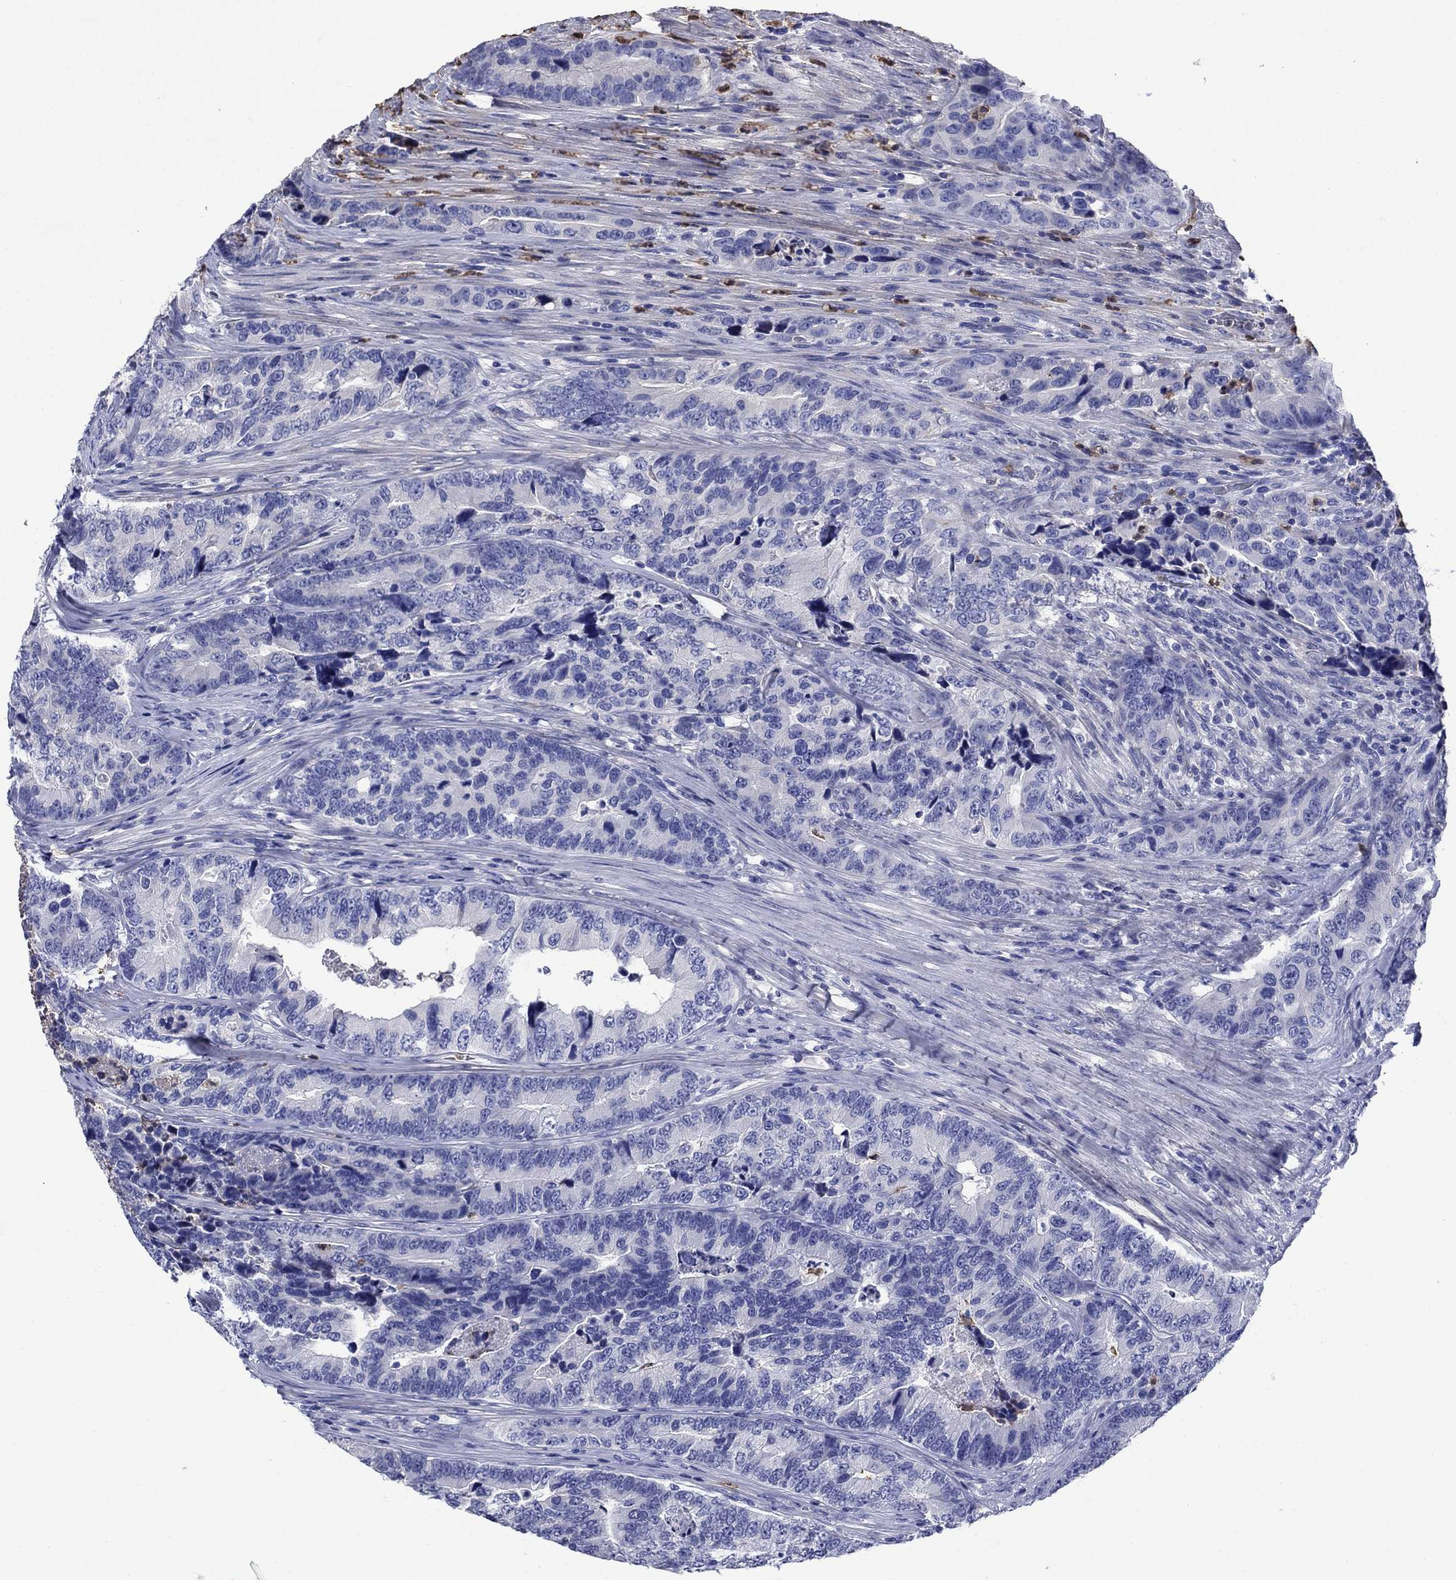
{"staining": {"intensity": "negative", "quantity": "none", "location": "none"}, "tissue": "colorectal cancer", "cell_type": "Tumor cells", "image_type": "cancer", "snomed": [{"axis": "morphology", "description": "Adenocarcinoma, NOS"}, {"axis": "topography", "description": "Colon"}], "caption": "Immunohistochemistry micrograph of neoplastic tissue: colorectal cancer (adenocarcinoma) stained with DAB (3,3'-diaminobenzidine) exhibits no significant protein staining in tumor cells.", "gene": "TFR2", "patient": {"sex": "female", "age": 72}}